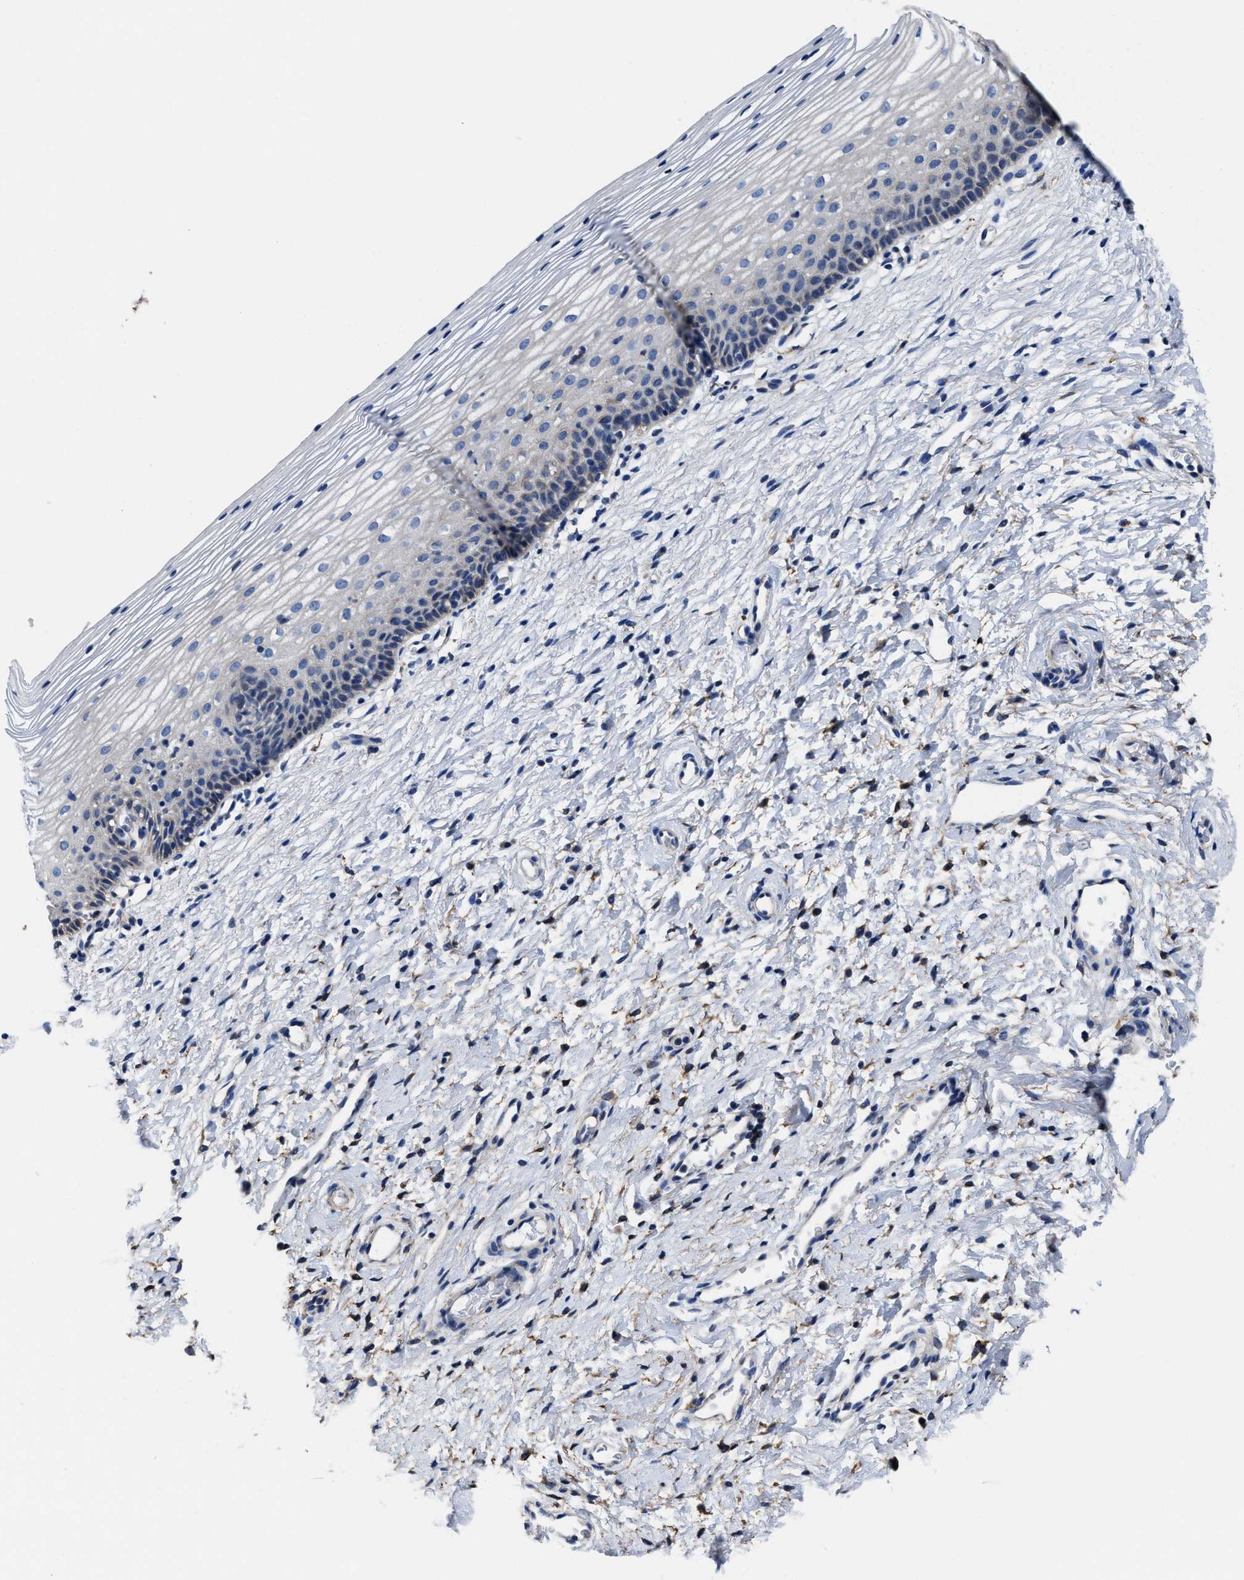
{"staining": {"intensity": "negative", "quantity": "none", "location": "none"}, "tissue": "cervix", "cell_type": "Glandular cells", "image_type": "normal", "snomed": [{"axis": "morphology", "description": "Normal tissue, NOS"}, {"axis": "topography", "description": "Cervix"}], "caption": "The image displays no staining of glandular cells in normal cervix.", "gene": "TMEM30A", "patient": {"sex": "female", "age": 72}}